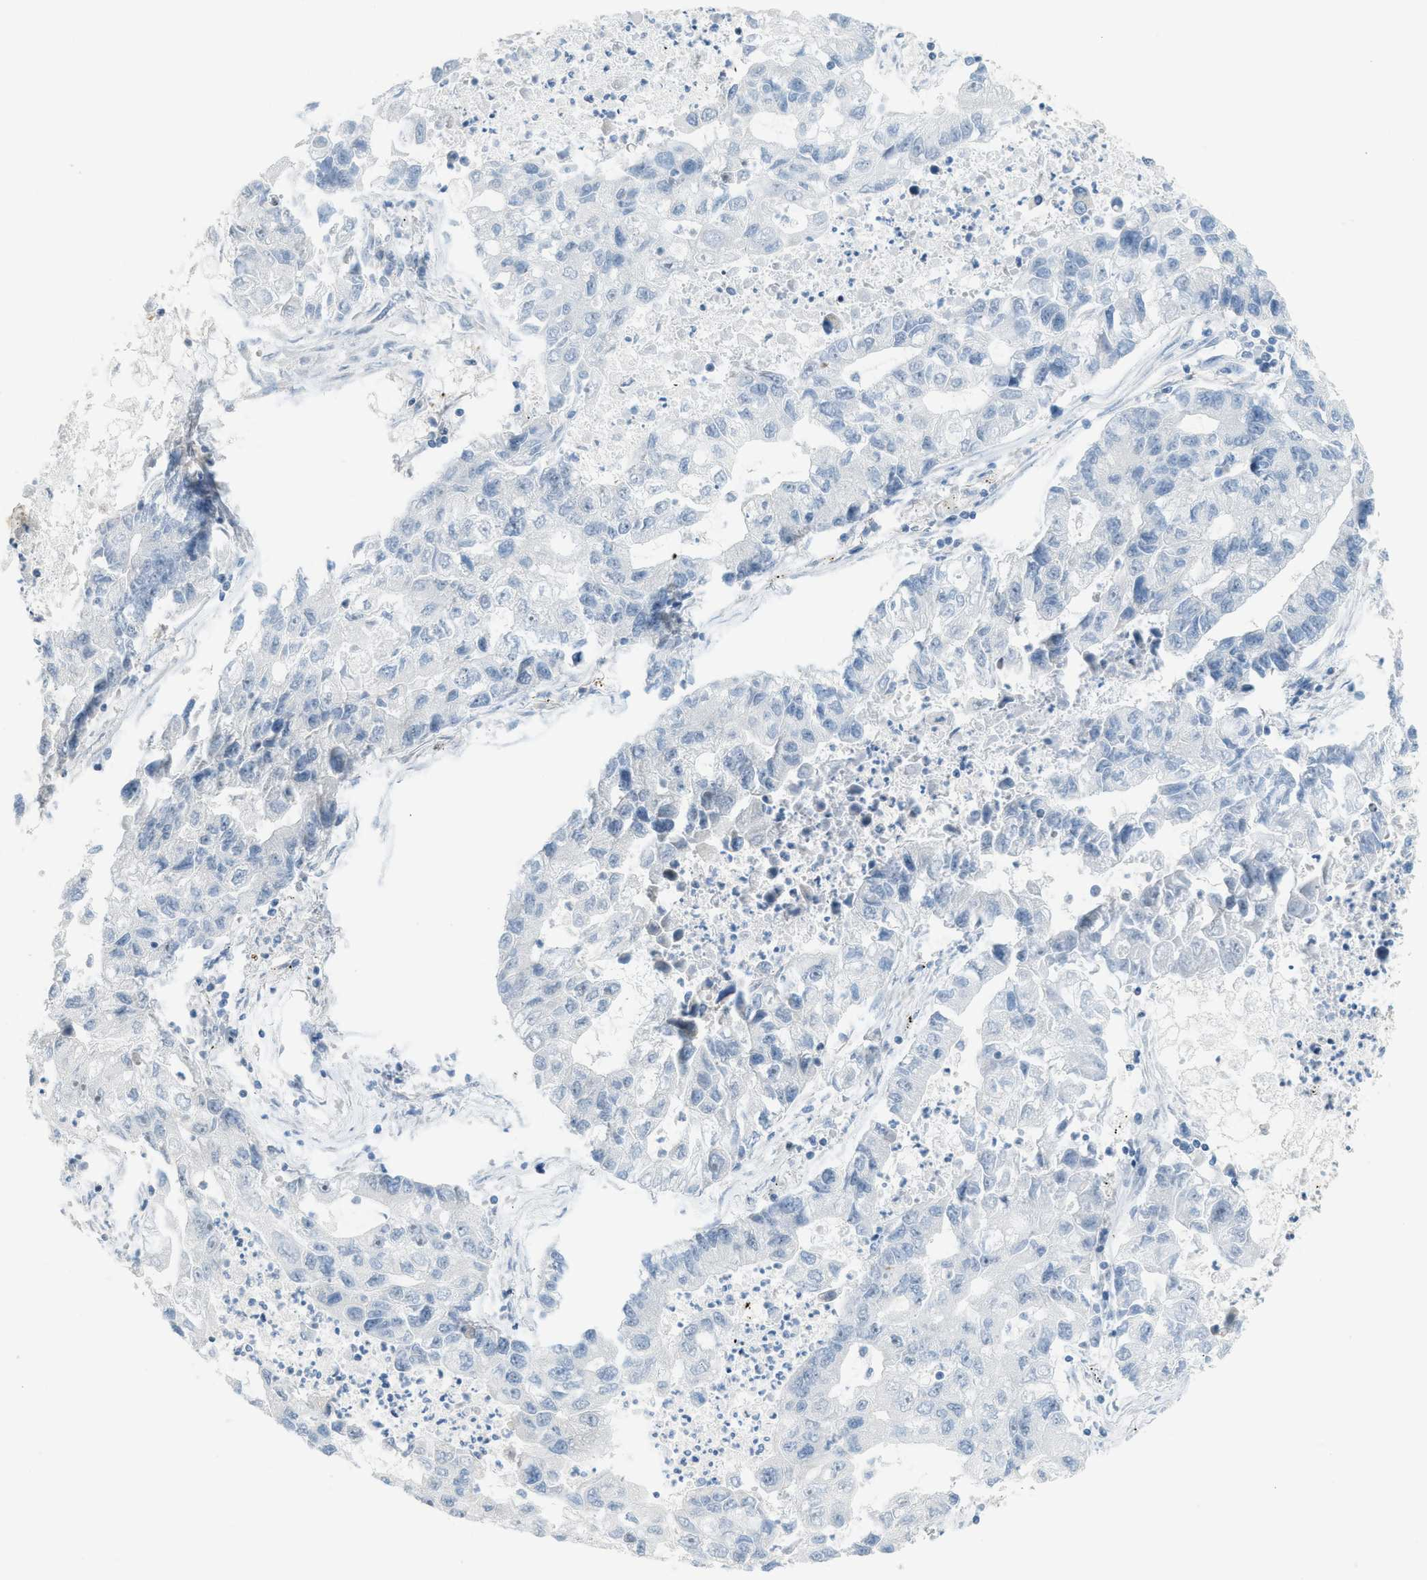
{"staining": {"intensity": "negative", "quantity": "none", "location": "none"}, "tissue": "lung cancer", "cell_type": "Tumor cells", "image_type": "cancer", "snomed": [{"axis": "morphology", "description": "Adenocarcinoma, NOS"}, {"axis": "topography", "description": "Lung"}], "caption": "The image shows no significant positivity in tumor cells of adenocarcinoma (lung).", "gene": "TXNDC2", "patient": {"sex": "female", "age": 51}}